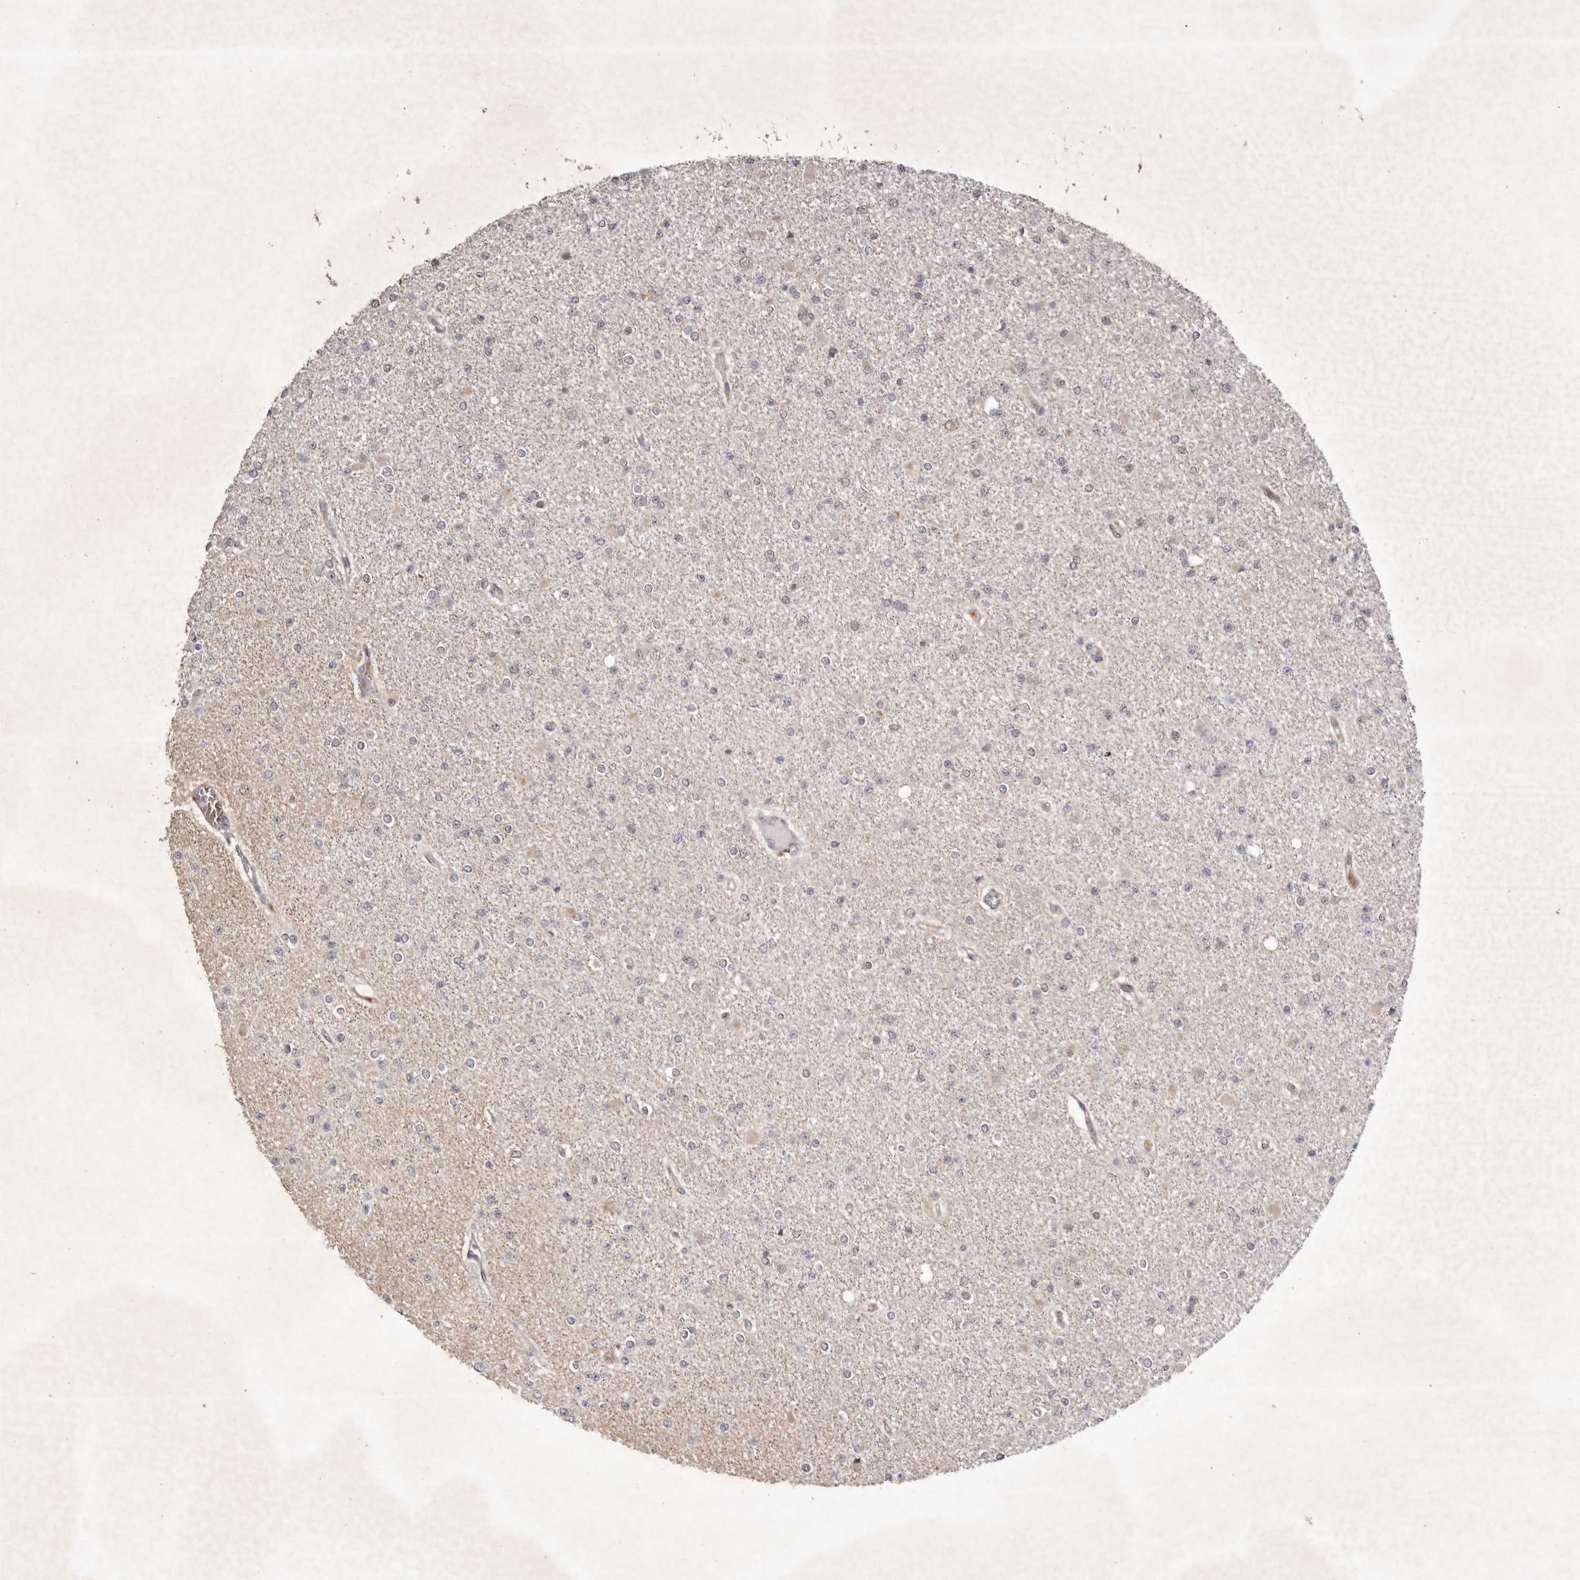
{"staining": {"intensity": "negative", "quantity": "none", "location": "none"}, "tissue": "glioma", "cell_type": "Tumor cells", "image_type": "cancer", "snomed": [{"axis": "morphology", "description": "Glioma, malignant, Low grade"}, {"axis": "topography", "description": "Brain"}], "caption": "Immunohistochemistry (IHC) of glioma shows no positivity in tumor cells.", "gene": "ABL1", "patient": {"sex": "female", "age": 22}}